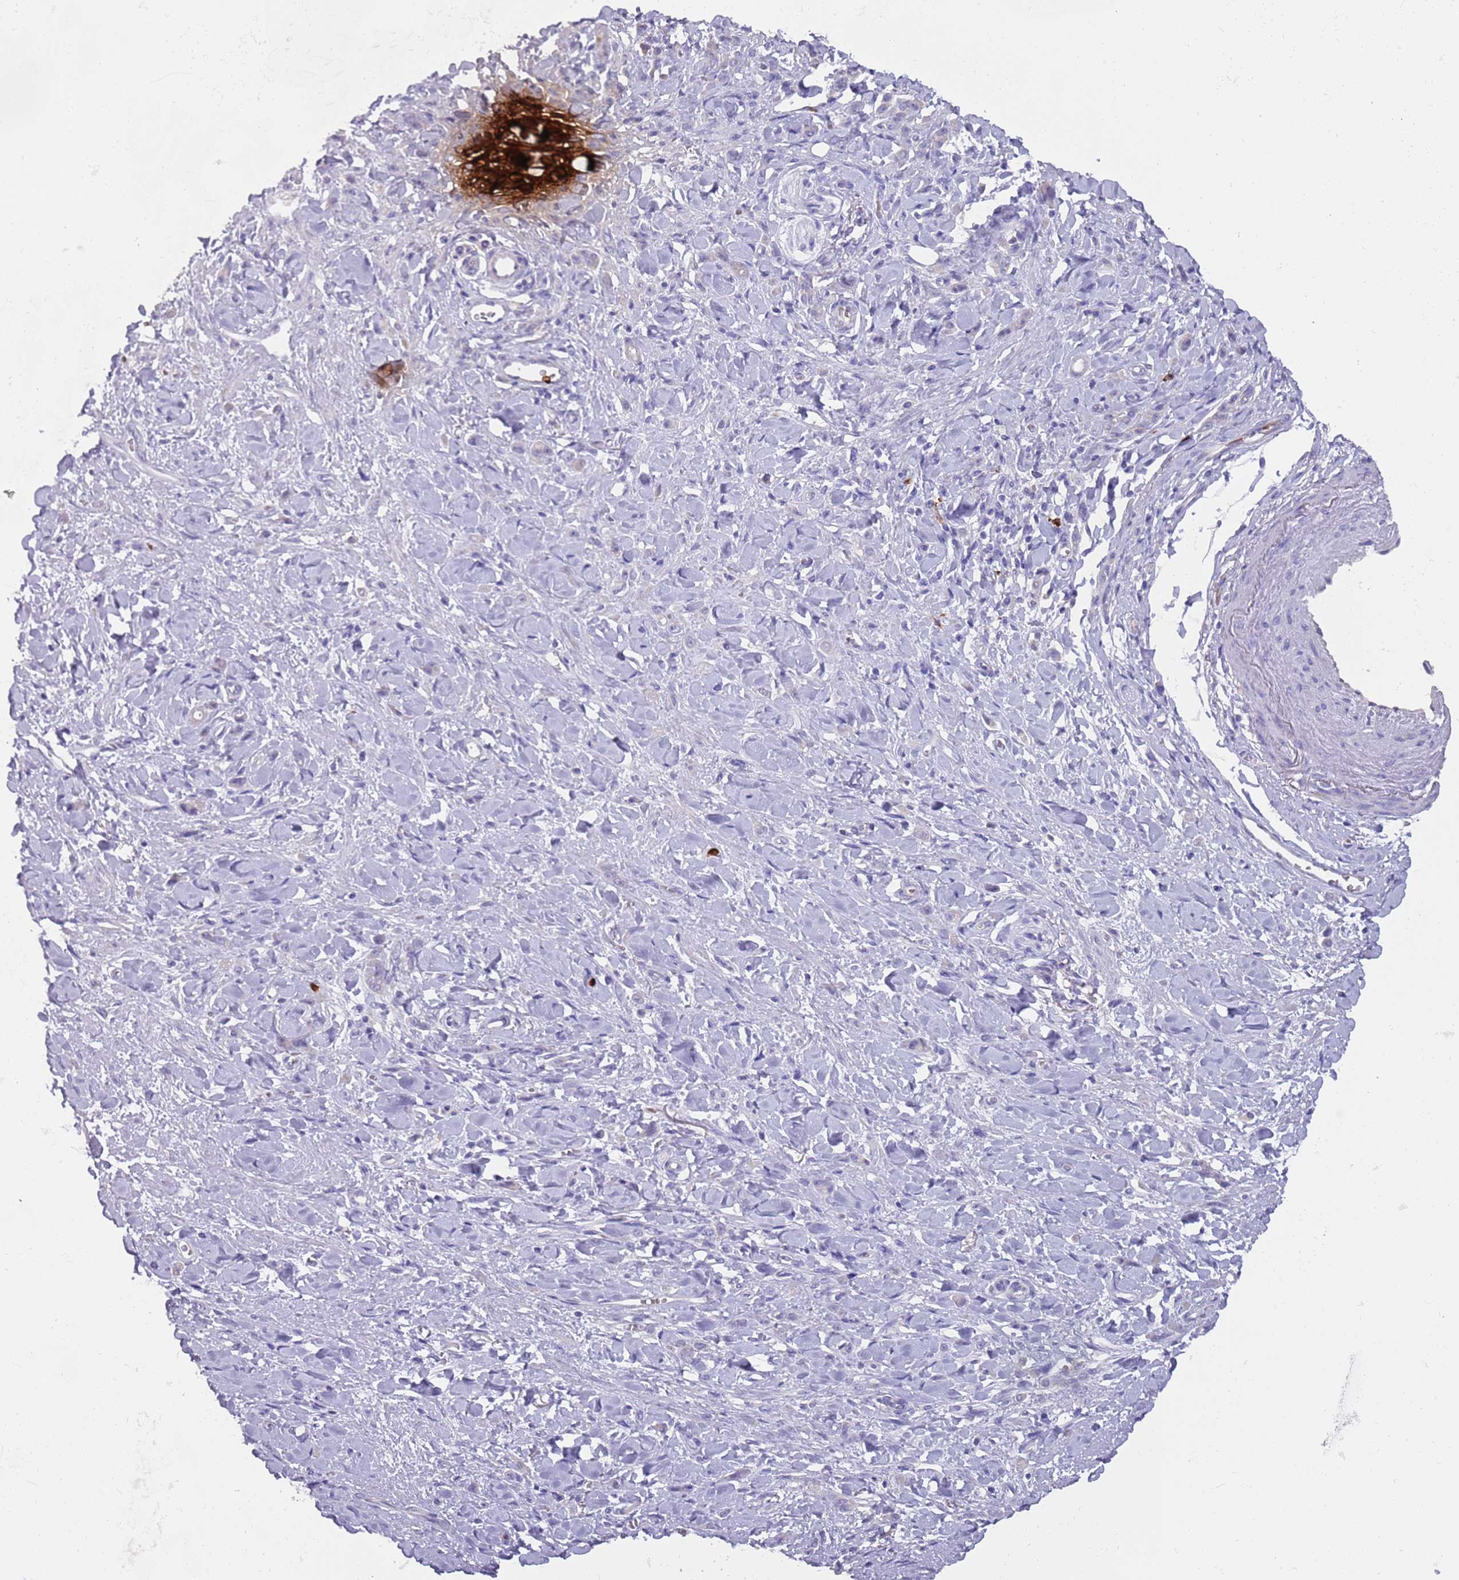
{"staining": {"intensity": "negative", "quantity": "none", "location": "none"}, "tissue": "stomach cancer", "cell_type": "Tumor cells", "image_type": "cancer", "snomed": [{"axis": "morphology", "description": "Normal tissue, NOS"}, {"axis": "morphology", "description": "Adenocarcinoma, NOS"}, {"axis": "topography", "description": "Stomach"}], "caption": "Immunohistochemistry of stomach adenocarcinoma exhibits no positivity in tumor cells. Nuclei are stained in blue.", "gene": "TMEM251", "patient": {"sex": "male", "age": 82}}